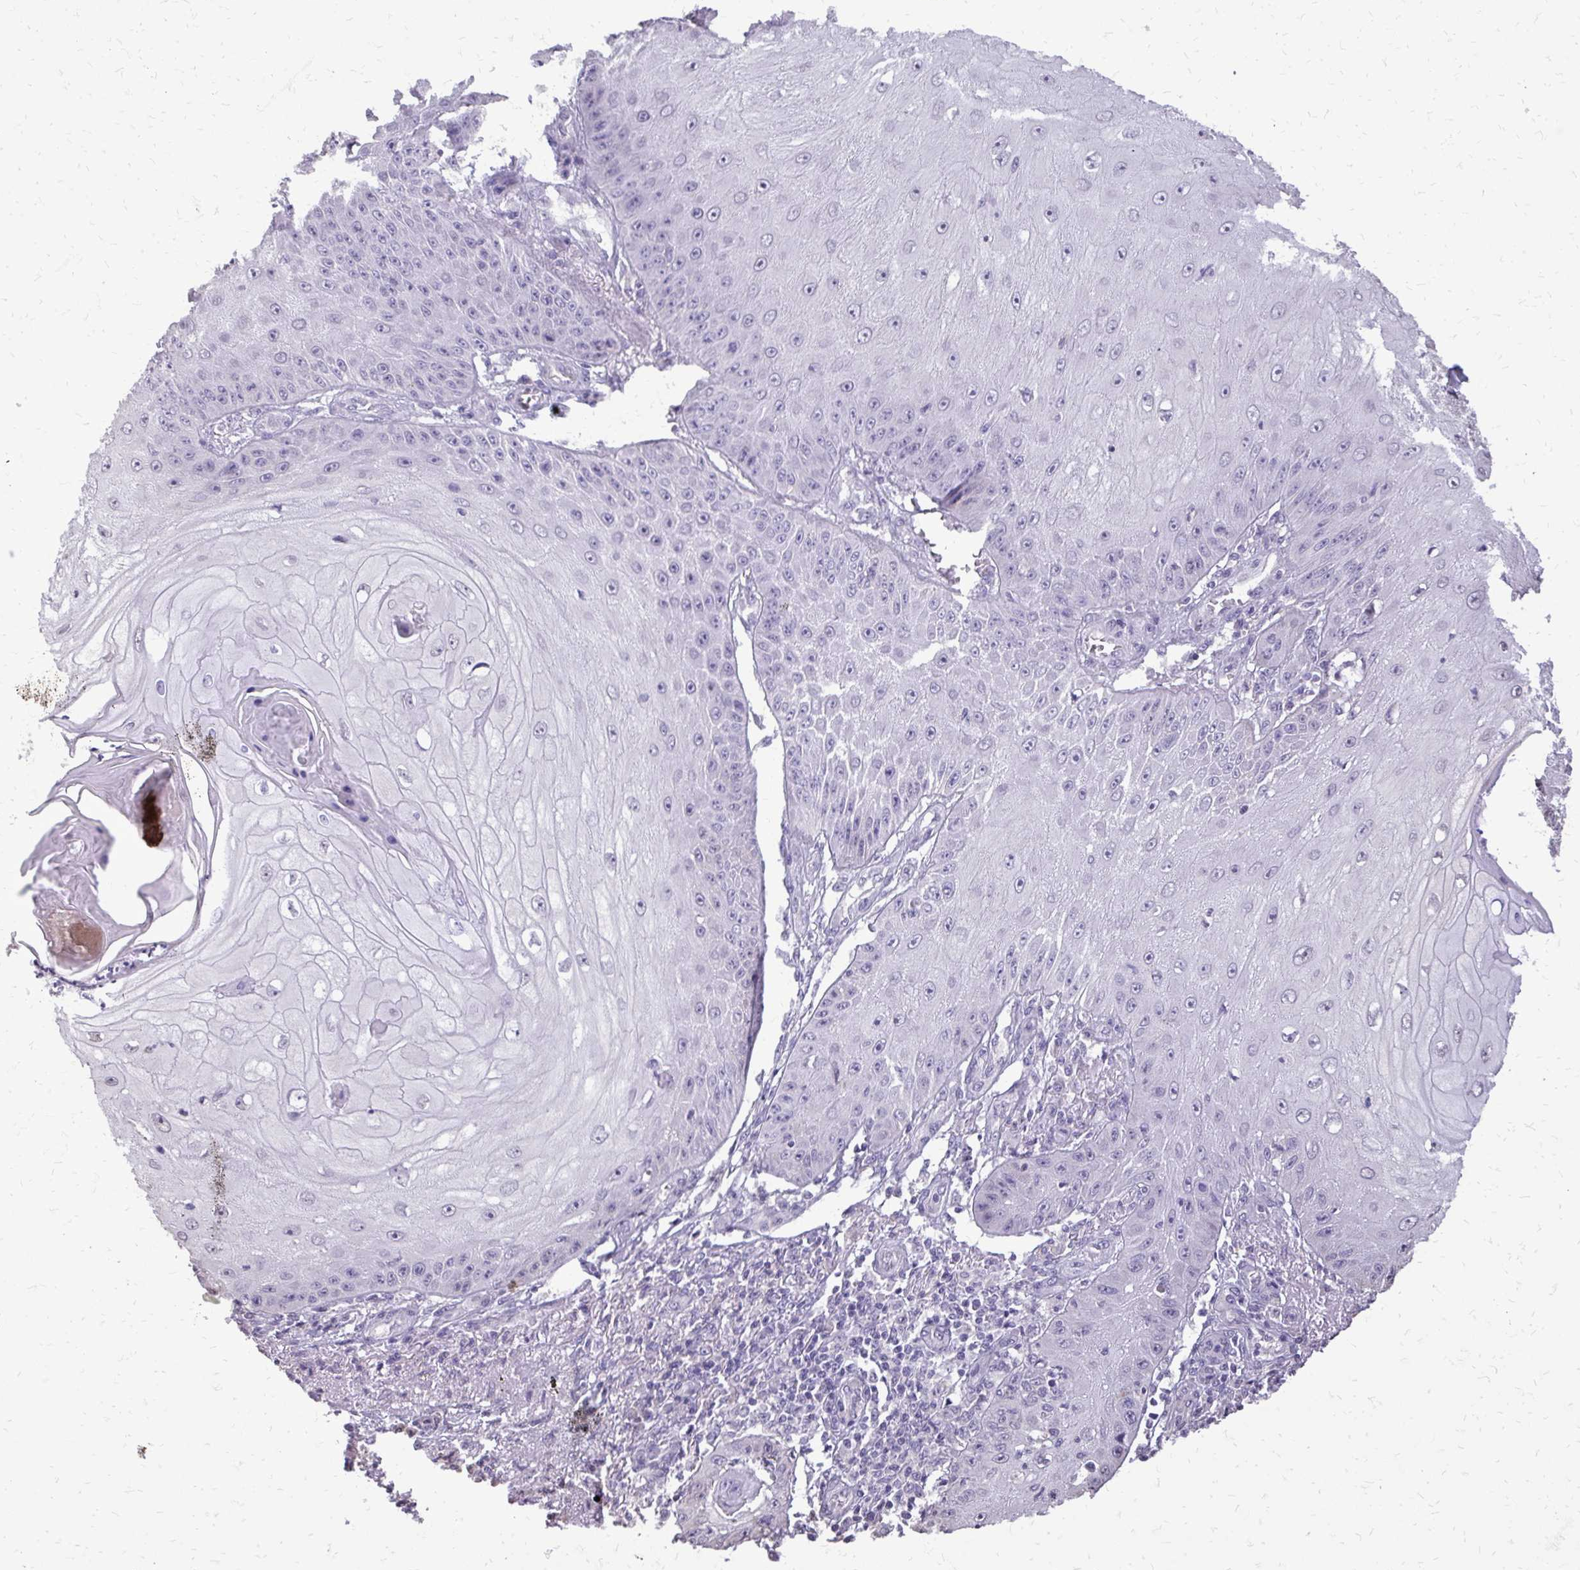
{"staining": {"intensity": "negative", "quantity": "none", "location": "none"}, "tissue": "skin cancer", "cell_type": "Tumor cells", "image_type": "cancer", "snomed": [{"axis": "morphology", "description": "Squamous cell carcinoma, NOS"}, {"axis": "topography", "description": "Skin"}], "caption": "Skin cancer (squamous cell carcinoma) stained for a protein using immunohistochemistry exhibits no staining tumor cells.", "gene": "AKAP5", "patient": {"sex": "male", "age": 70}}